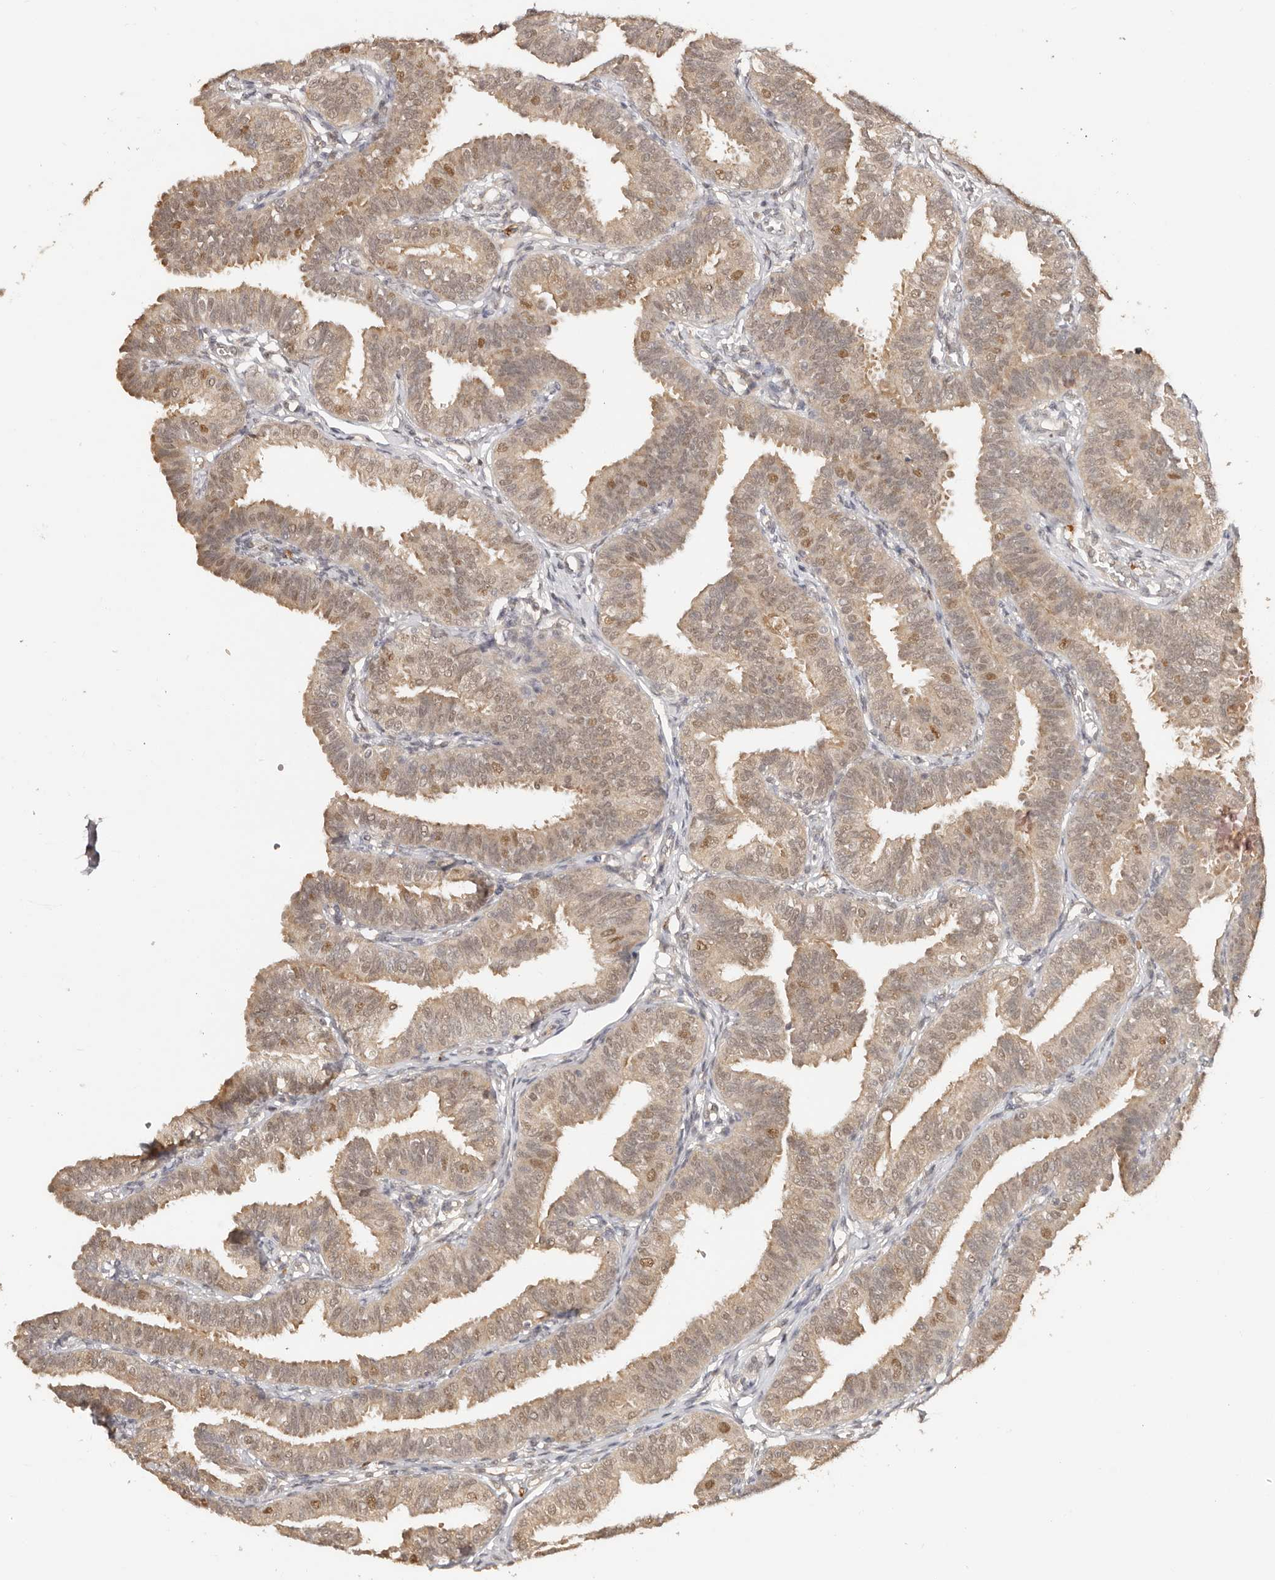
{"staining": {"intensity": "moderate", "quantity": ">75%", "location": "cytoplasmic/membranous,nuclear"}, "tissue": "fallopian tube", "cell_type": "Glandular cells", "image_type": "normal", "snomed": [{"axis": "morphology", "description": "Normal tissue, NOS"}, {"axis": "topography", "description": "Fallopian tube"}], "caption": "Immunohistochemical staining of unremarkable human fallopian tube displays moderate cytoplasmic/membranous,nuclear protein positivity in about >75% of glandular cells.", "gene": "PSMA5", "patient": {"sex": "female", "age": 35}}